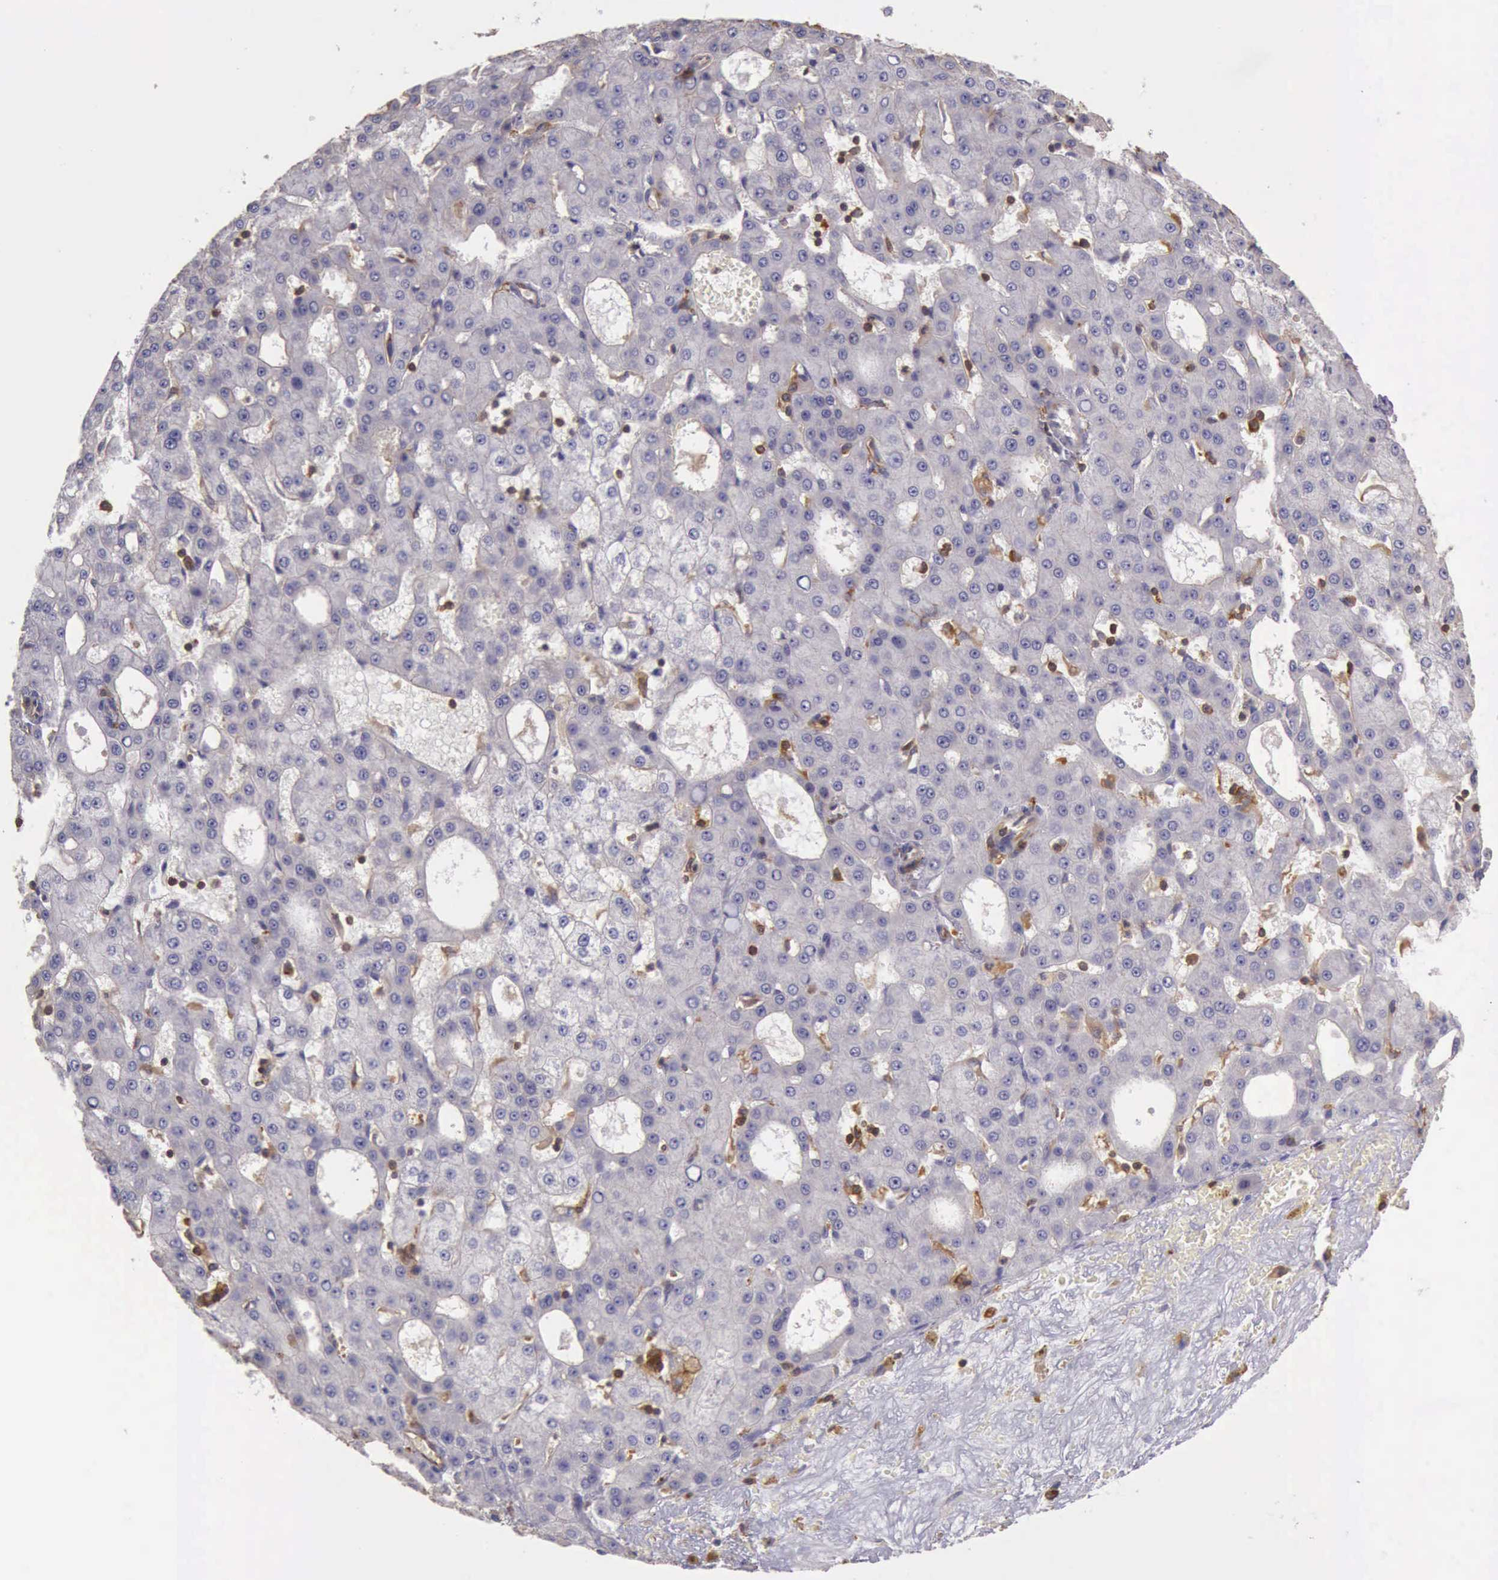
{"staining": {"intensity": "negative", "quantity": "none", "location": "none"}, "tissue": "liver cancer", "cell_type": "Tumor cells", "image_type": "cancer", "snomed": [{"axis": "morphology", "description": "Carcinoma, Hepatocellular, NOS"}, {"axis": "topography", "description": "Liver"}], "caption": "DAB immunohistochemical staining of human liver cancer (hepatocellular carcinoma) shows no significant expression in tumor cells.", "gene": "ARHGAP4", "patient": {"sex": "male", "age": 47}}